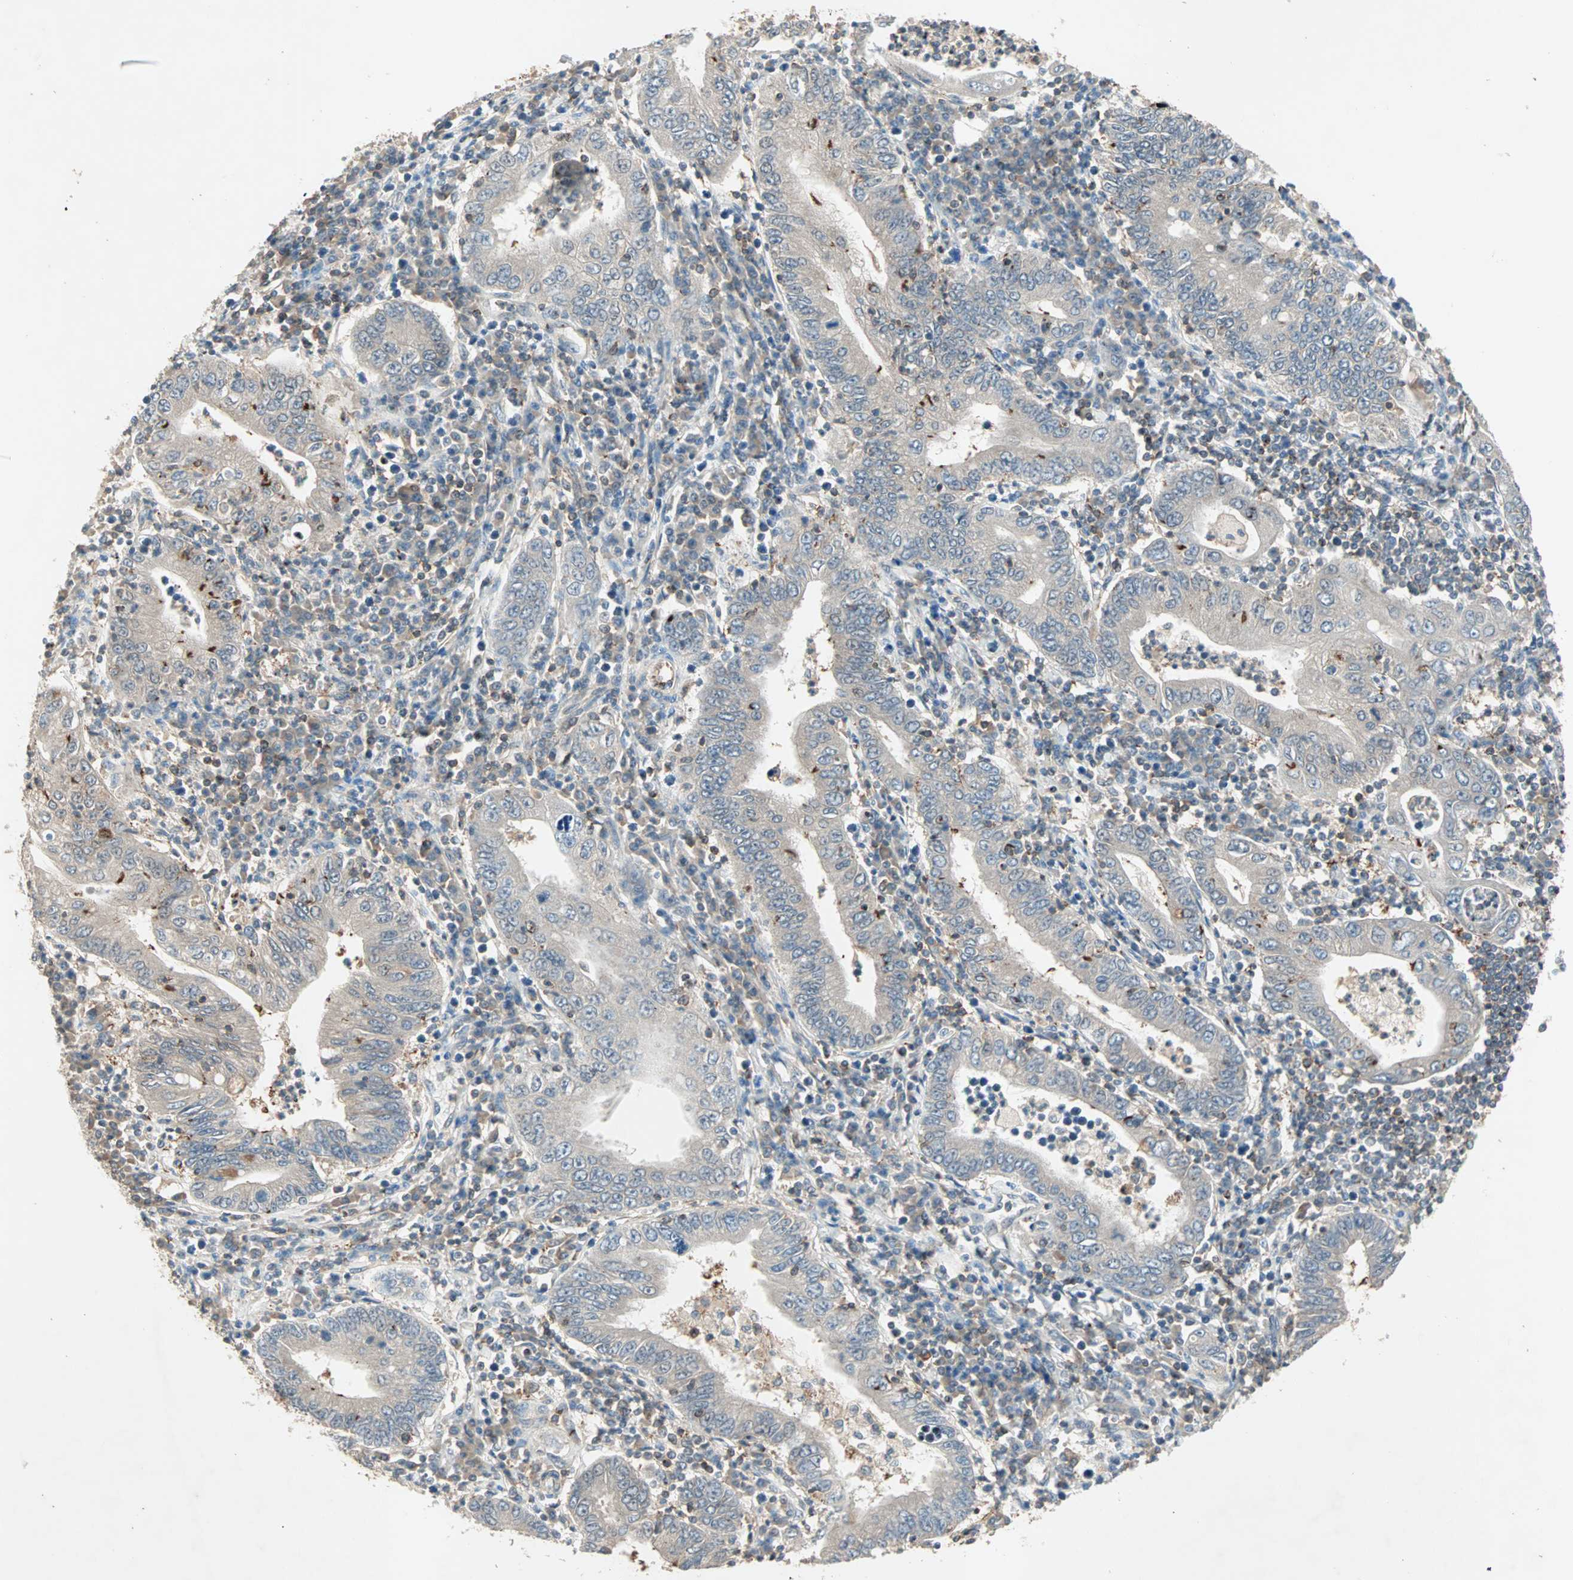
{"staining": {"intensity": "weak", "quantity": ">75%", "location": "cytoplasmic/membranous"}, "tissue": "stomach cancer", "cell_type": "Tumor cells", "image_type": "cancer", "snomed": [{"axis": "morphology", "description": "Normal tissue, NOS"}, {"axis": "morphology", "description": "Adenocarcinoma, NOS"}, {"axis": "topography", "description": "Esophagus"}, {"axis": "topography", "description": "Stomach, upper"}, {"axis": "topography", "description": "Peripheral nerve tissue"}], "caption": "IHC (DAB (3,3'-diaminobenzidine)) staining of human stomach cancer (adenocarcinoma) reveals weak cytoplasmic/membranous protein staining in approximately >75% of tumor cells.", "gene": "TEC", "patient": {"sex": "male", "age": 62}}